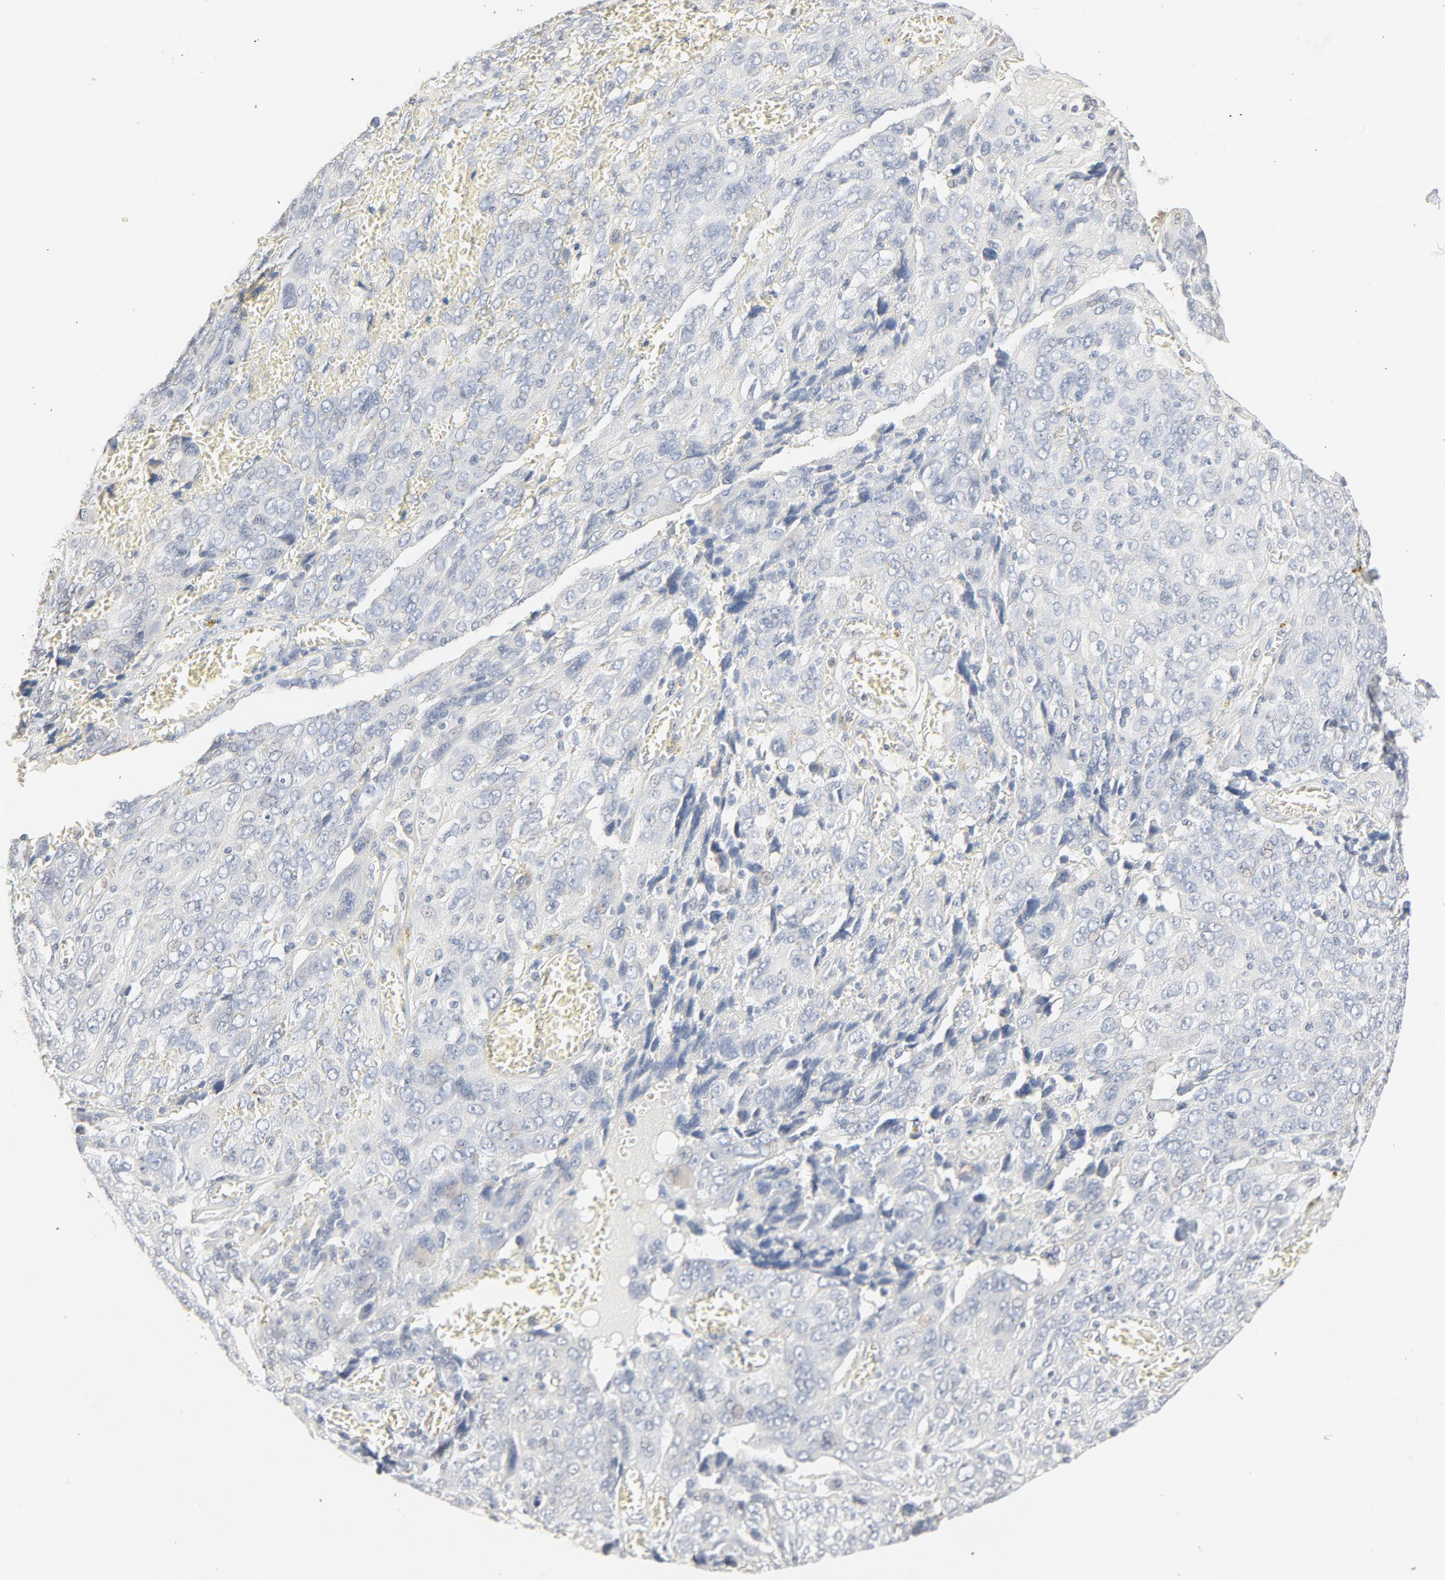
{"staining": {"intensity": "negative", "quantity": "none", "location": "none"}, "tissue": "ovarian cancer", "cell_type": "Tumor cells", "image_type": "cancer", "snomed": [{"axis": "morphology", "description": "Carcinoma, endometroid"}, {"axis": "topography", "description": "Ovary"}], "caption": "Human ovarian endometroid carcinoma stained for a protein using IHC demonstrates no expression in tumor cells.", "gene": "MAD1L1", "patient": {"sex": "female", "age": 75}}